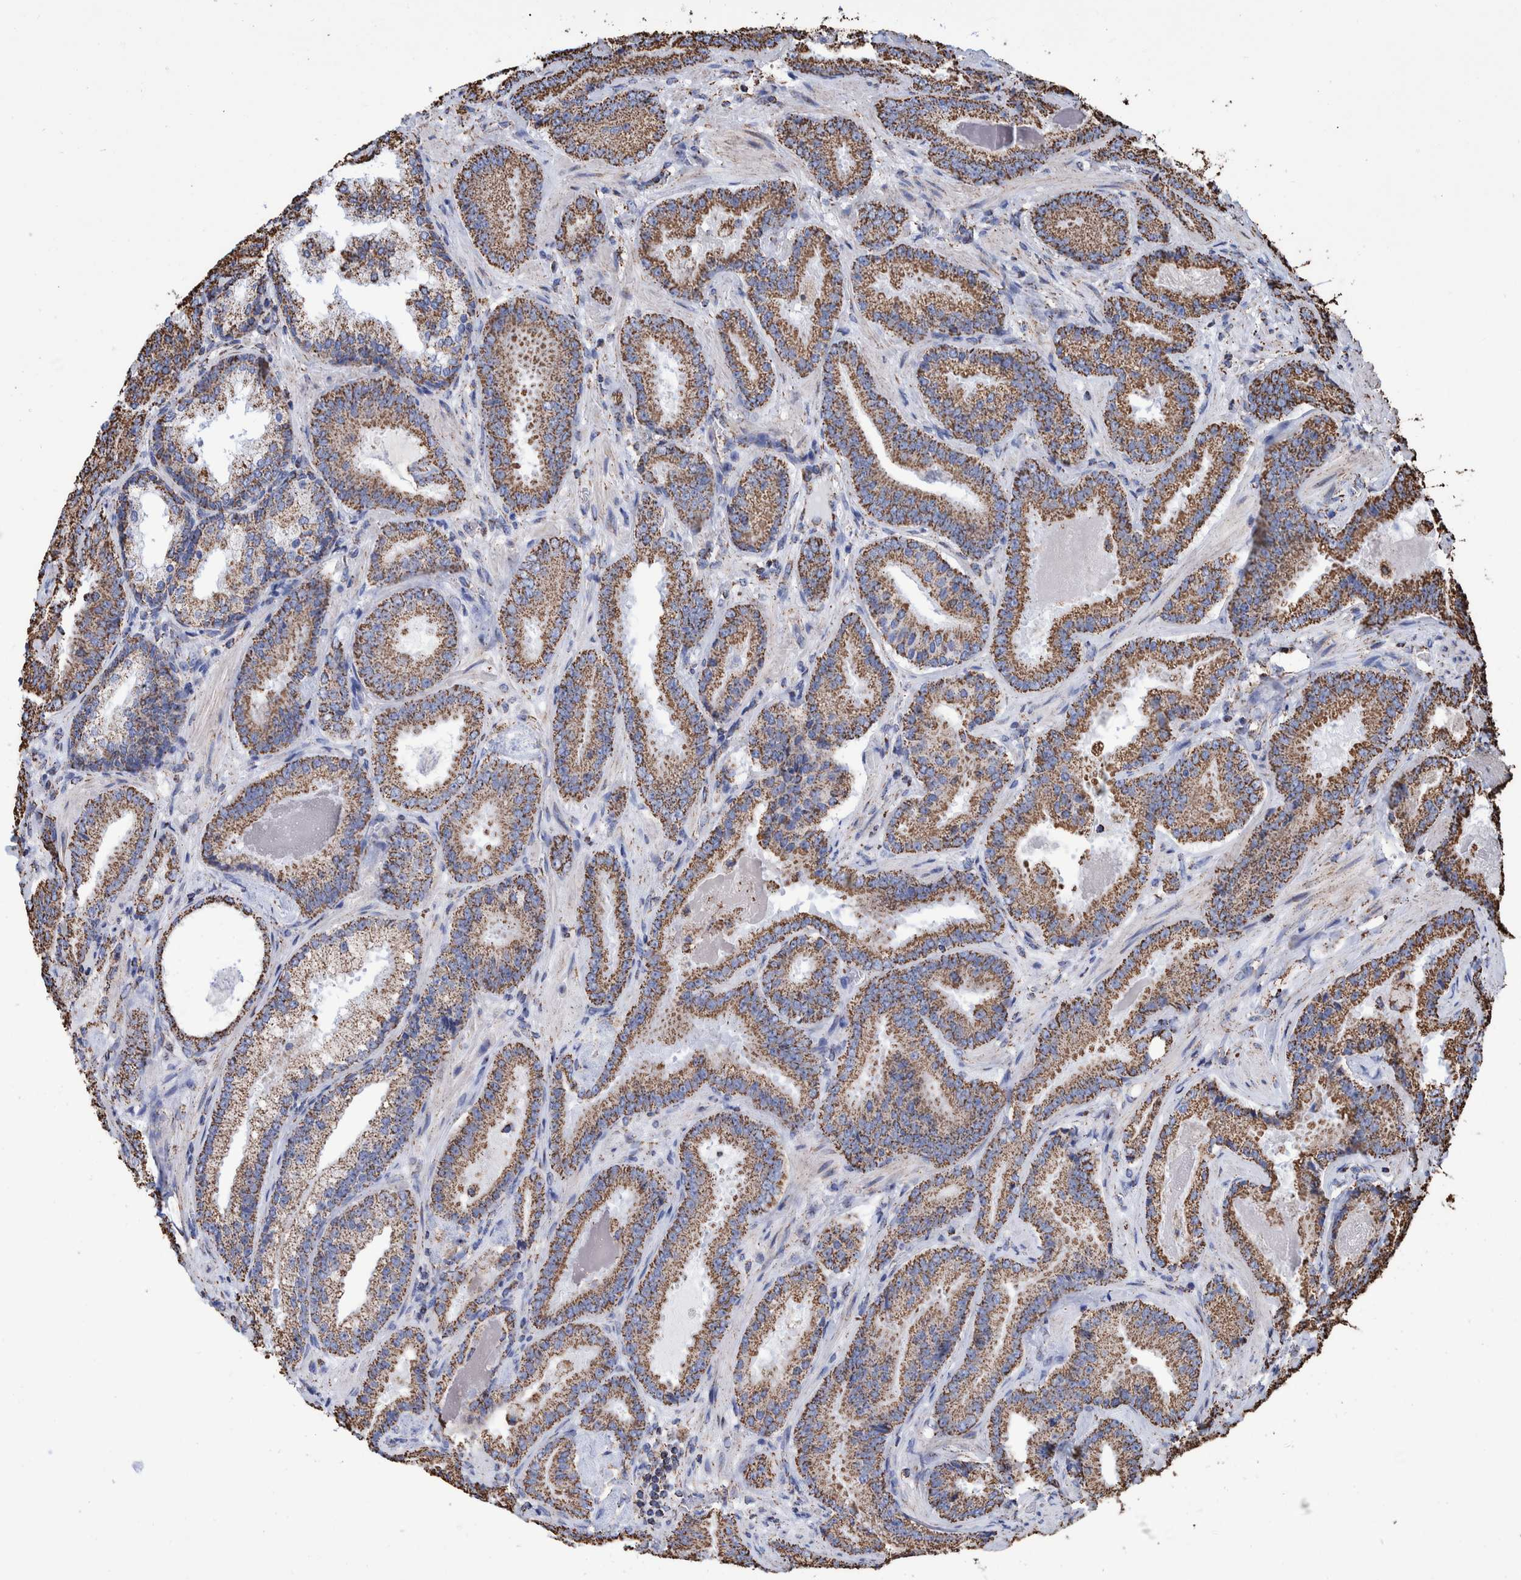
{"staining": {"intensity": "strong", "quantity": ">75%", "location": "cytoplasmic/membranous"}, "tissue": "prostate cancer", "cell_type": "Tumor cells", "image_type": "cancer", "snomed": [{"axis": "morphology", "description": "Adenocarcinoma, Low grade"}, {"axis": "topography", "description": "Prostate"}], "caption": "Immunohistochemical staining of human prostate cancer displays high levels of strong cytoplasmic/membranous staining in approximately >75% of tumor cells.", "gene": "VPS26C", "patient": {"sex": "male", "age": 51}}